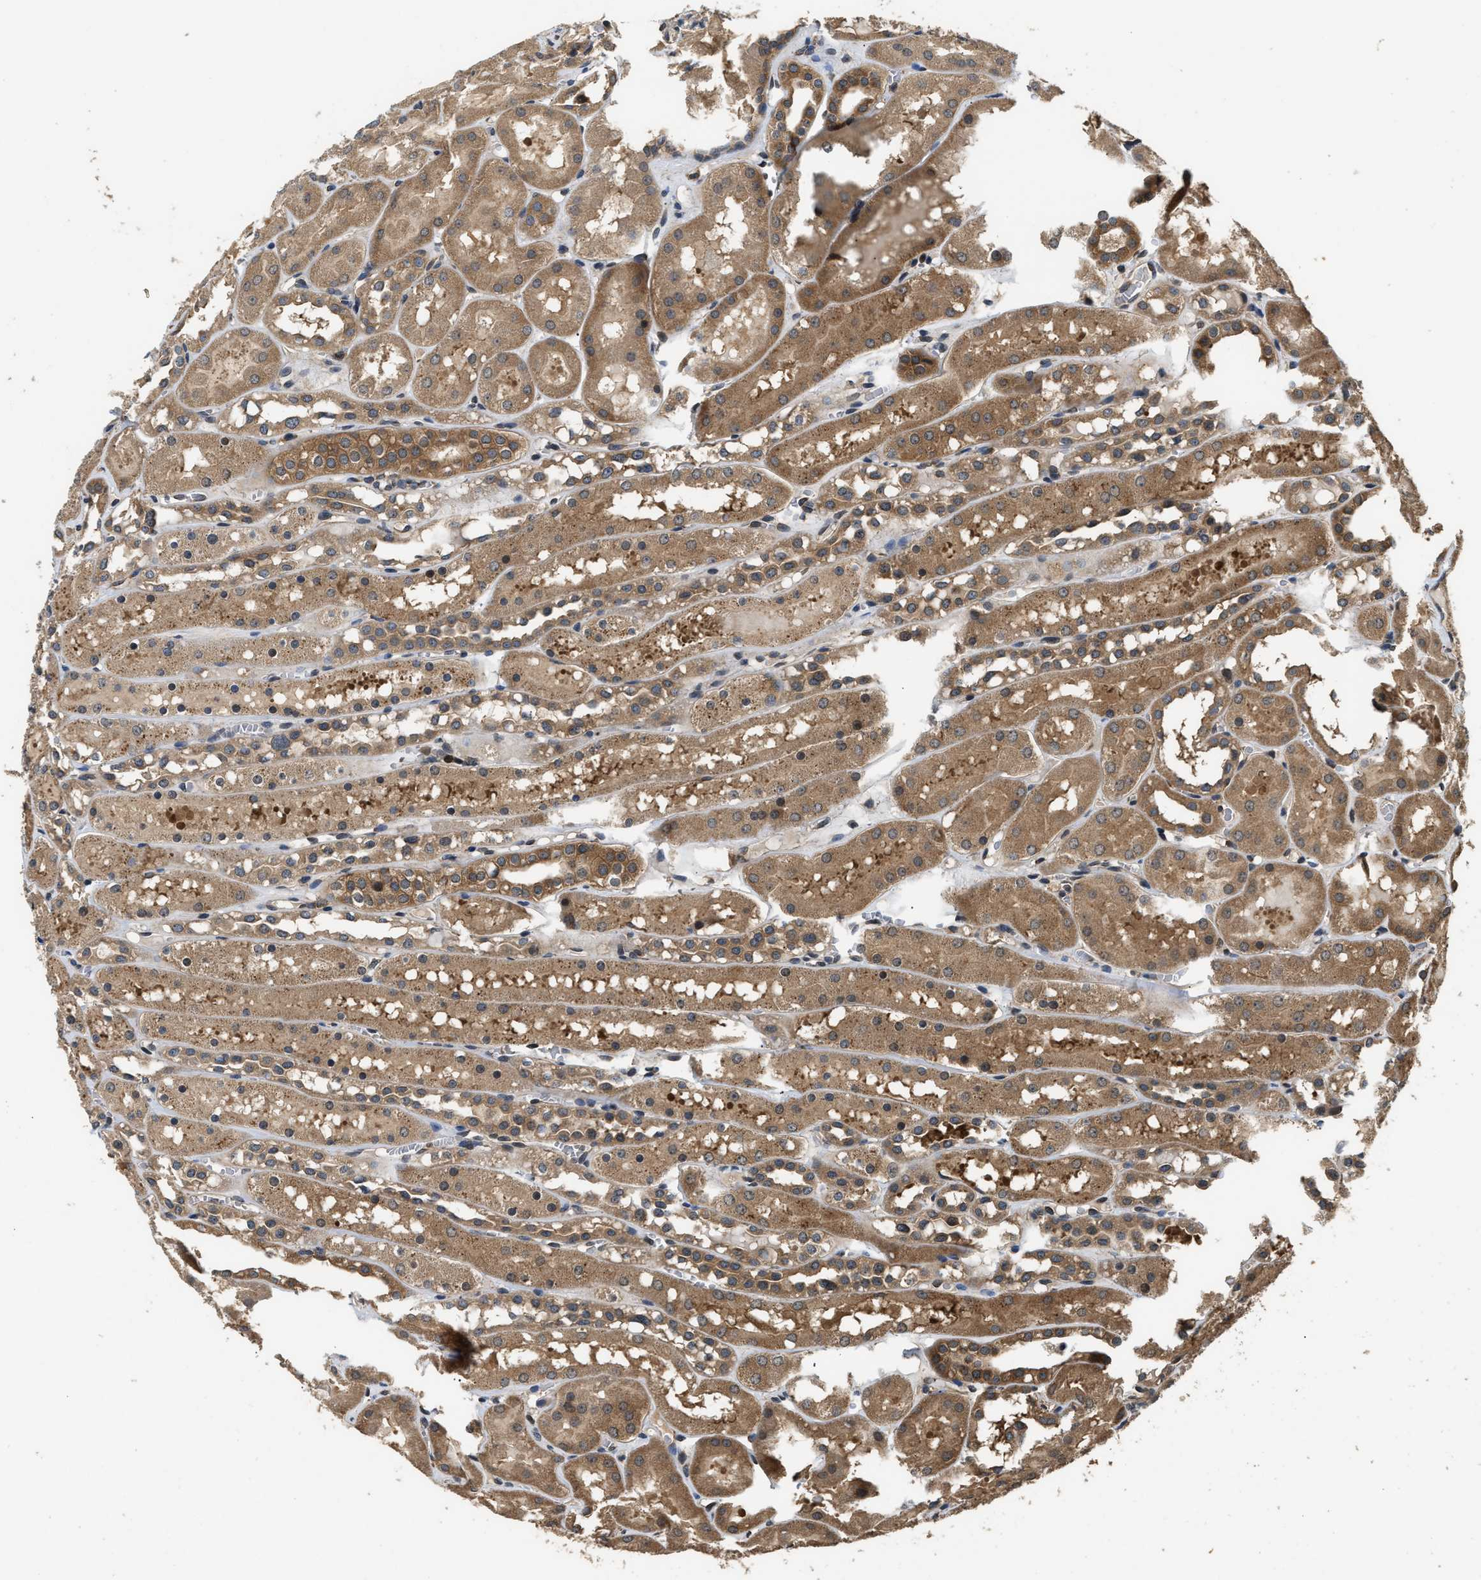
{"staining": {"intensity": "moderate", "quantity": "<25%", "location": "cytoplasmic/membranous"}, "tissue": "kidney", "cell_type": "Cells in glomeruli", "image_type": "normal", "snomed": [{"axis": "morphology", "description": "Normal tissue, NOS"}, {"axis": "topography", "description": "Kidney"}, {"axis": "topography", "description": "Urinary bladder"}], "caption": "Protein staining by immunohistochemistry (IHC) demonstrates moderate cytoplasmic/membranous expression in approximately <25% of cells in glomeruli in normal kidney.", "gene": "DNAJC2", "patient": {"sex": "male", "age": 16}}